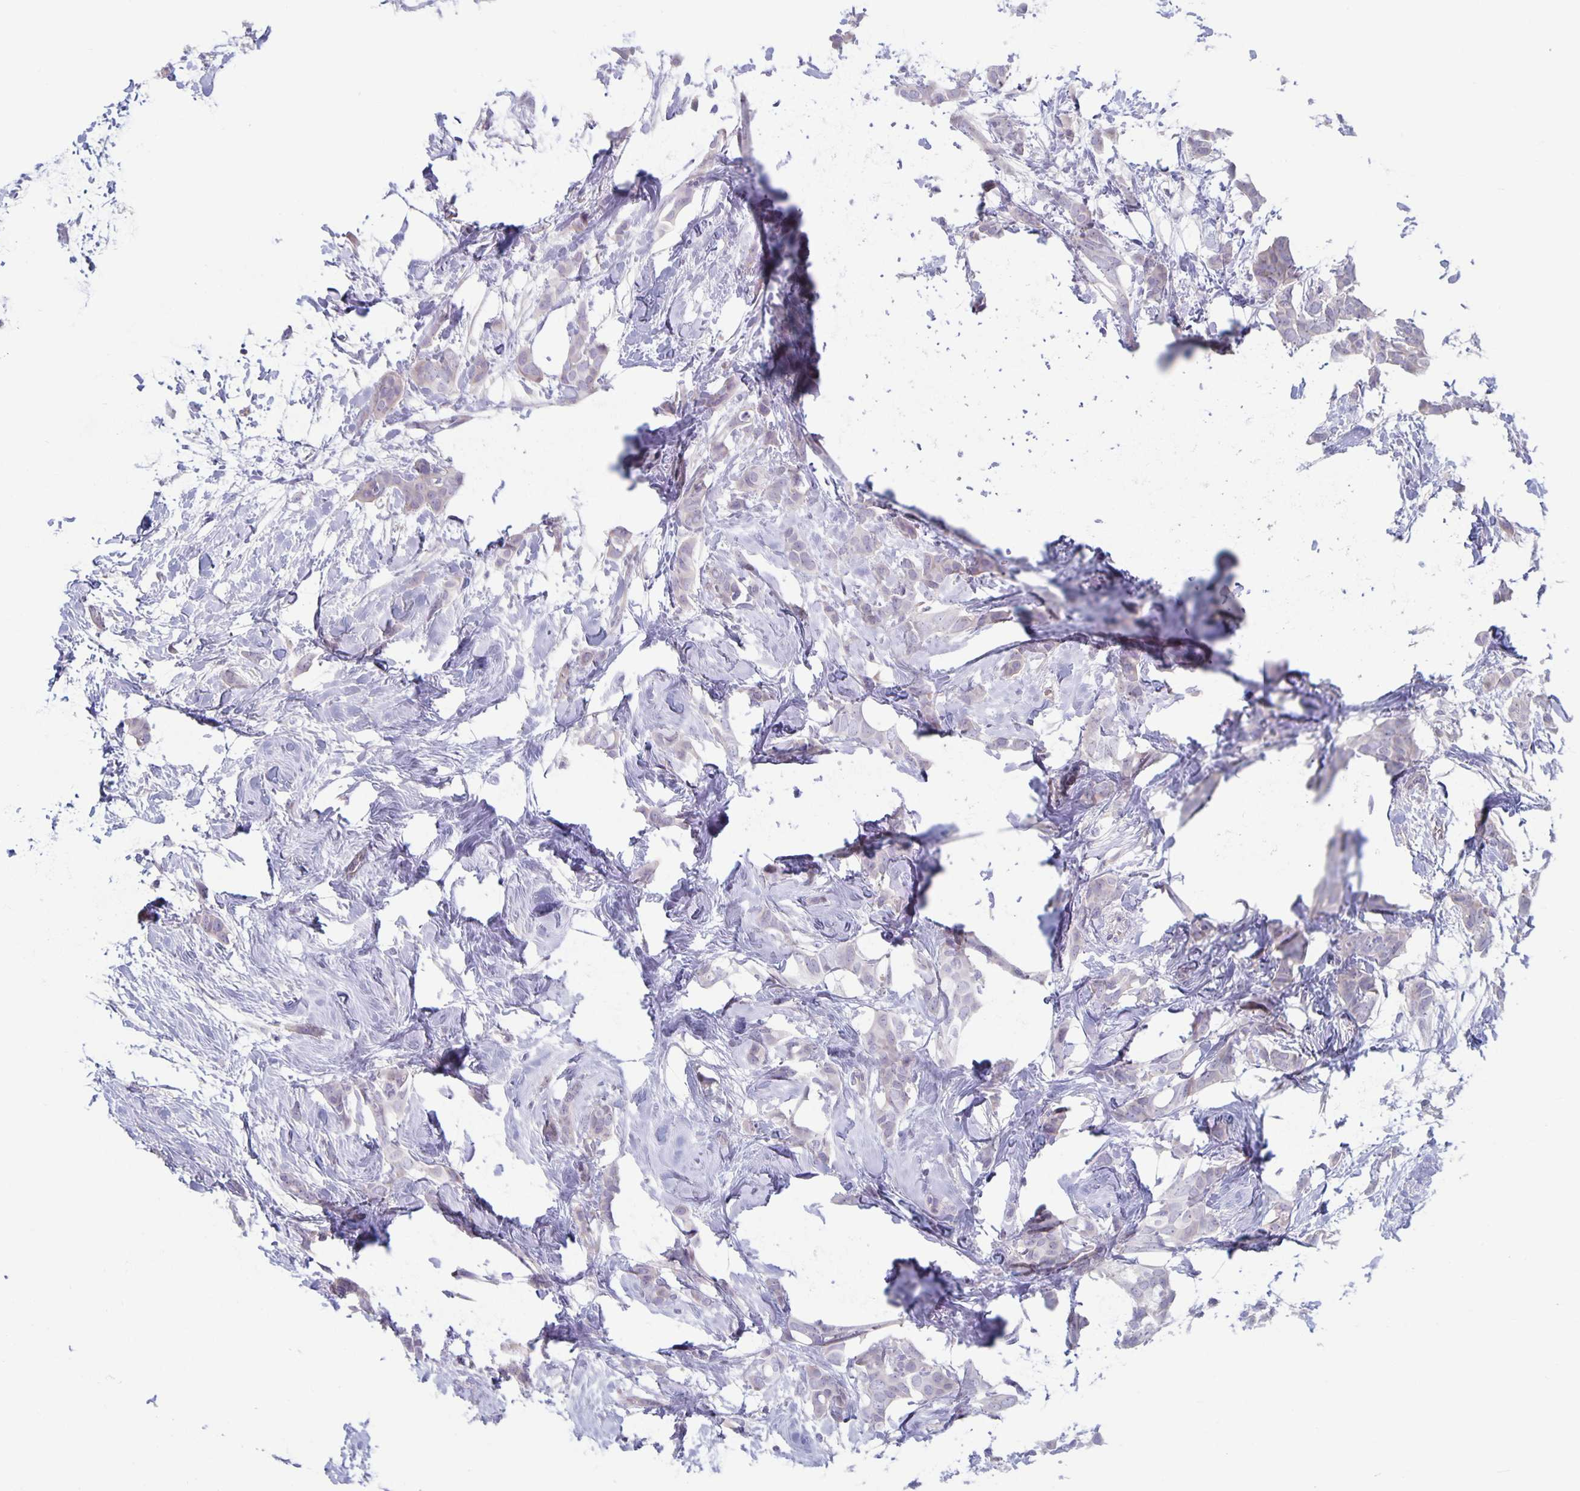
{"staining": {"intensity": "negative", "quantity": "none", "location": "none"}, "tissue": "breast cancer", "cell_type": "Tumor cells", "image_type": "cancer", "snomed": [{"axis": "morphology", "description": "Duct carcinoma"}, {"axis": "topography", "description": "Breast"}], "caption": "Breast cancer (intraductal carcinoma) stained for a protein using IHC displays no positivity tumor cells.", "gene": "PLCB3", "patient": {"sex": "female", "age": 62}}